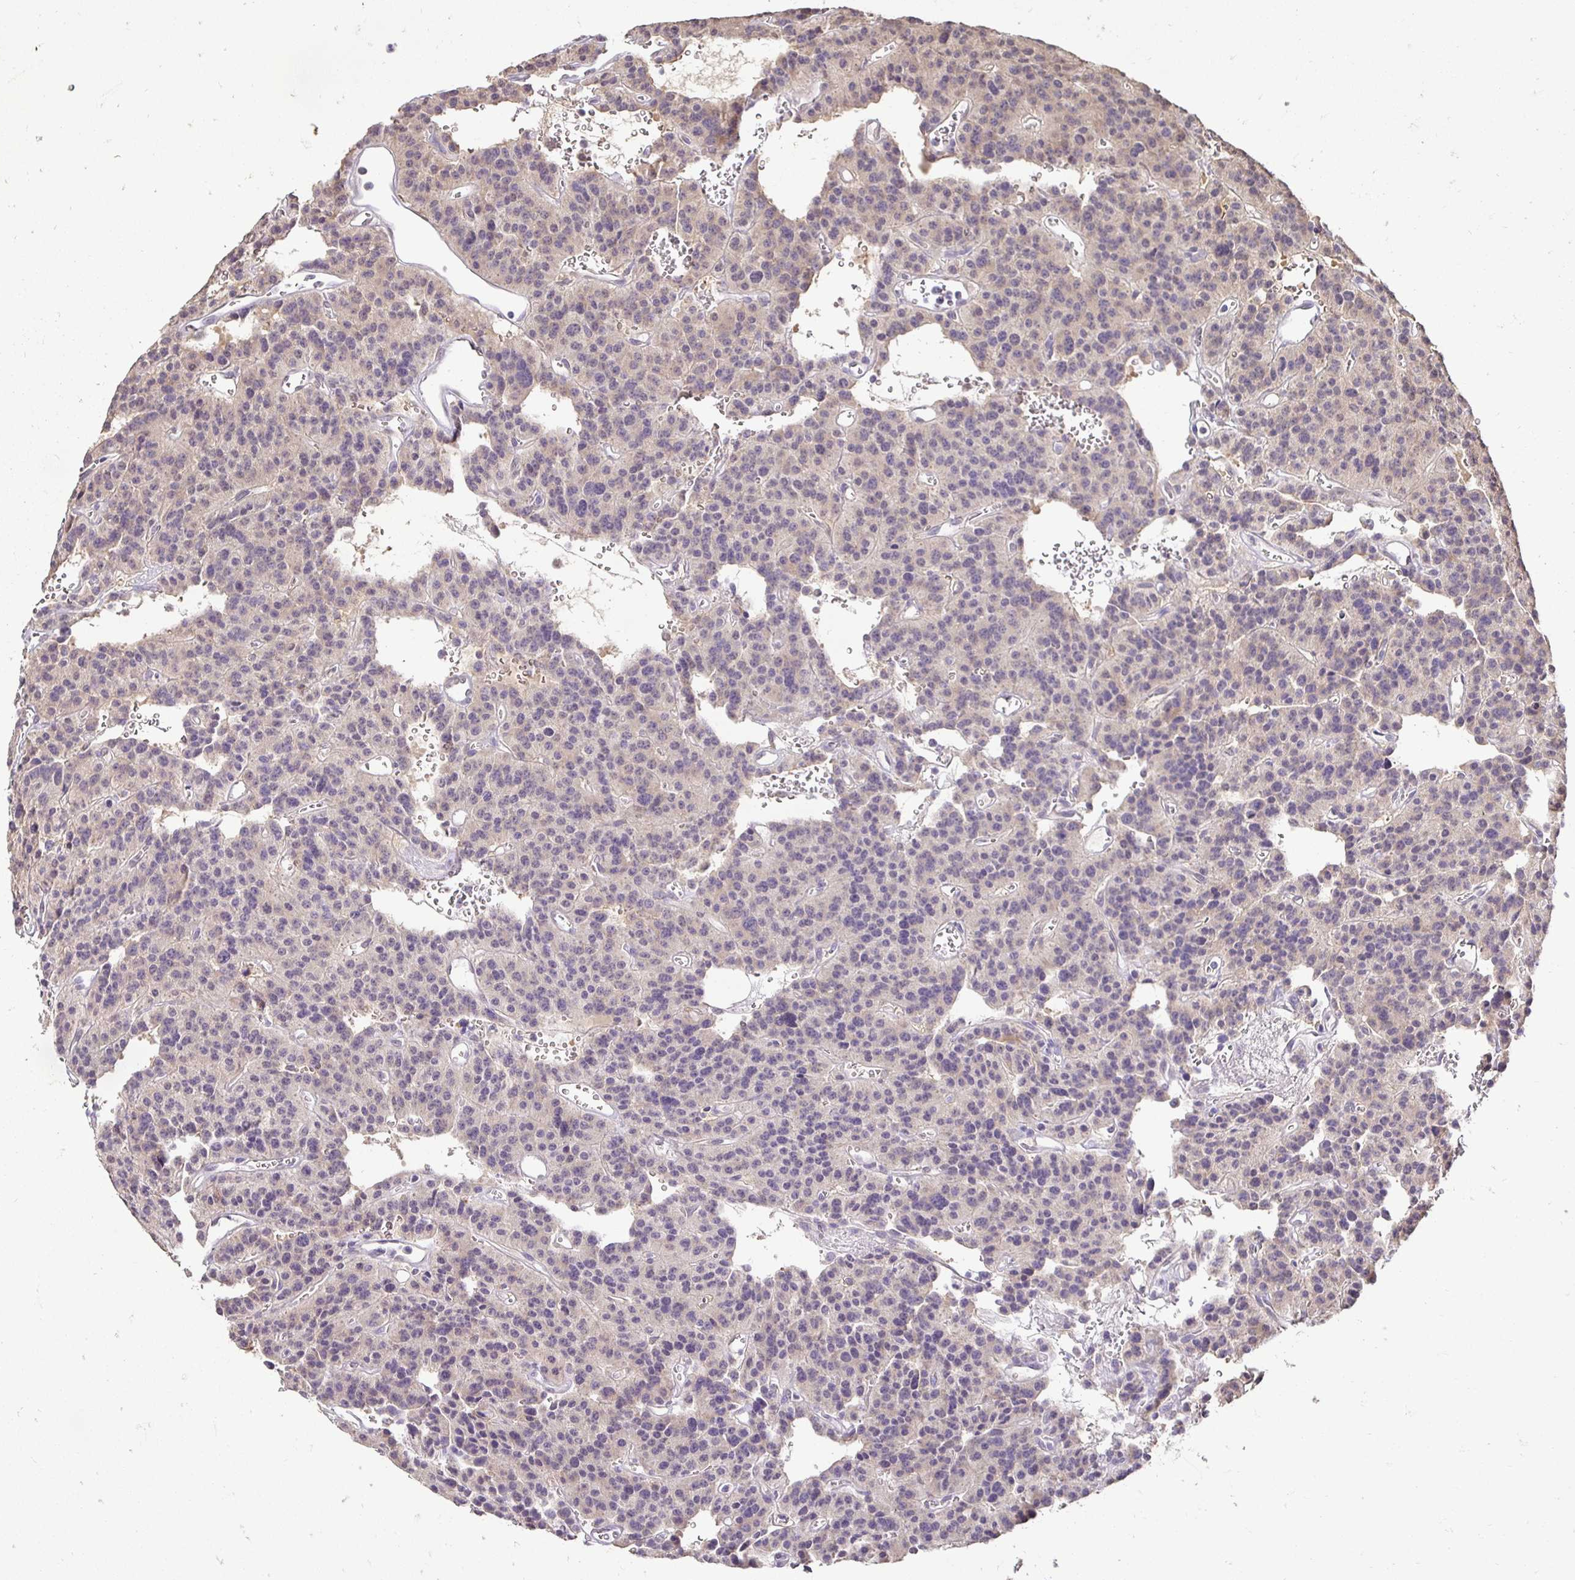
{"staining": {"intensity": "weak", "quantity": "25%-75%", "location": "cytoplasmic/membranous"}, "tissue": "carcinoid", "cell_type": "Tumor cells", "image_type": "cancer", "snomed": [{"axis": "morphology", "description": "Carcinoid, malignant, NOS"}, {"axis": "topography", "description": "Lung"}], "caption": "IHC histopathology image of neoplastic tissue: human carcinoid (malignant) stained using immunohistochemistry shows low levels of weak protein expression localized specifically in the cytoplasmic/membranous of tumor cells, appearing as a cytoplasmic/membranous brown color.", "gene": "RHEBL1", "patient": {"sex": "female", "age": 71}}